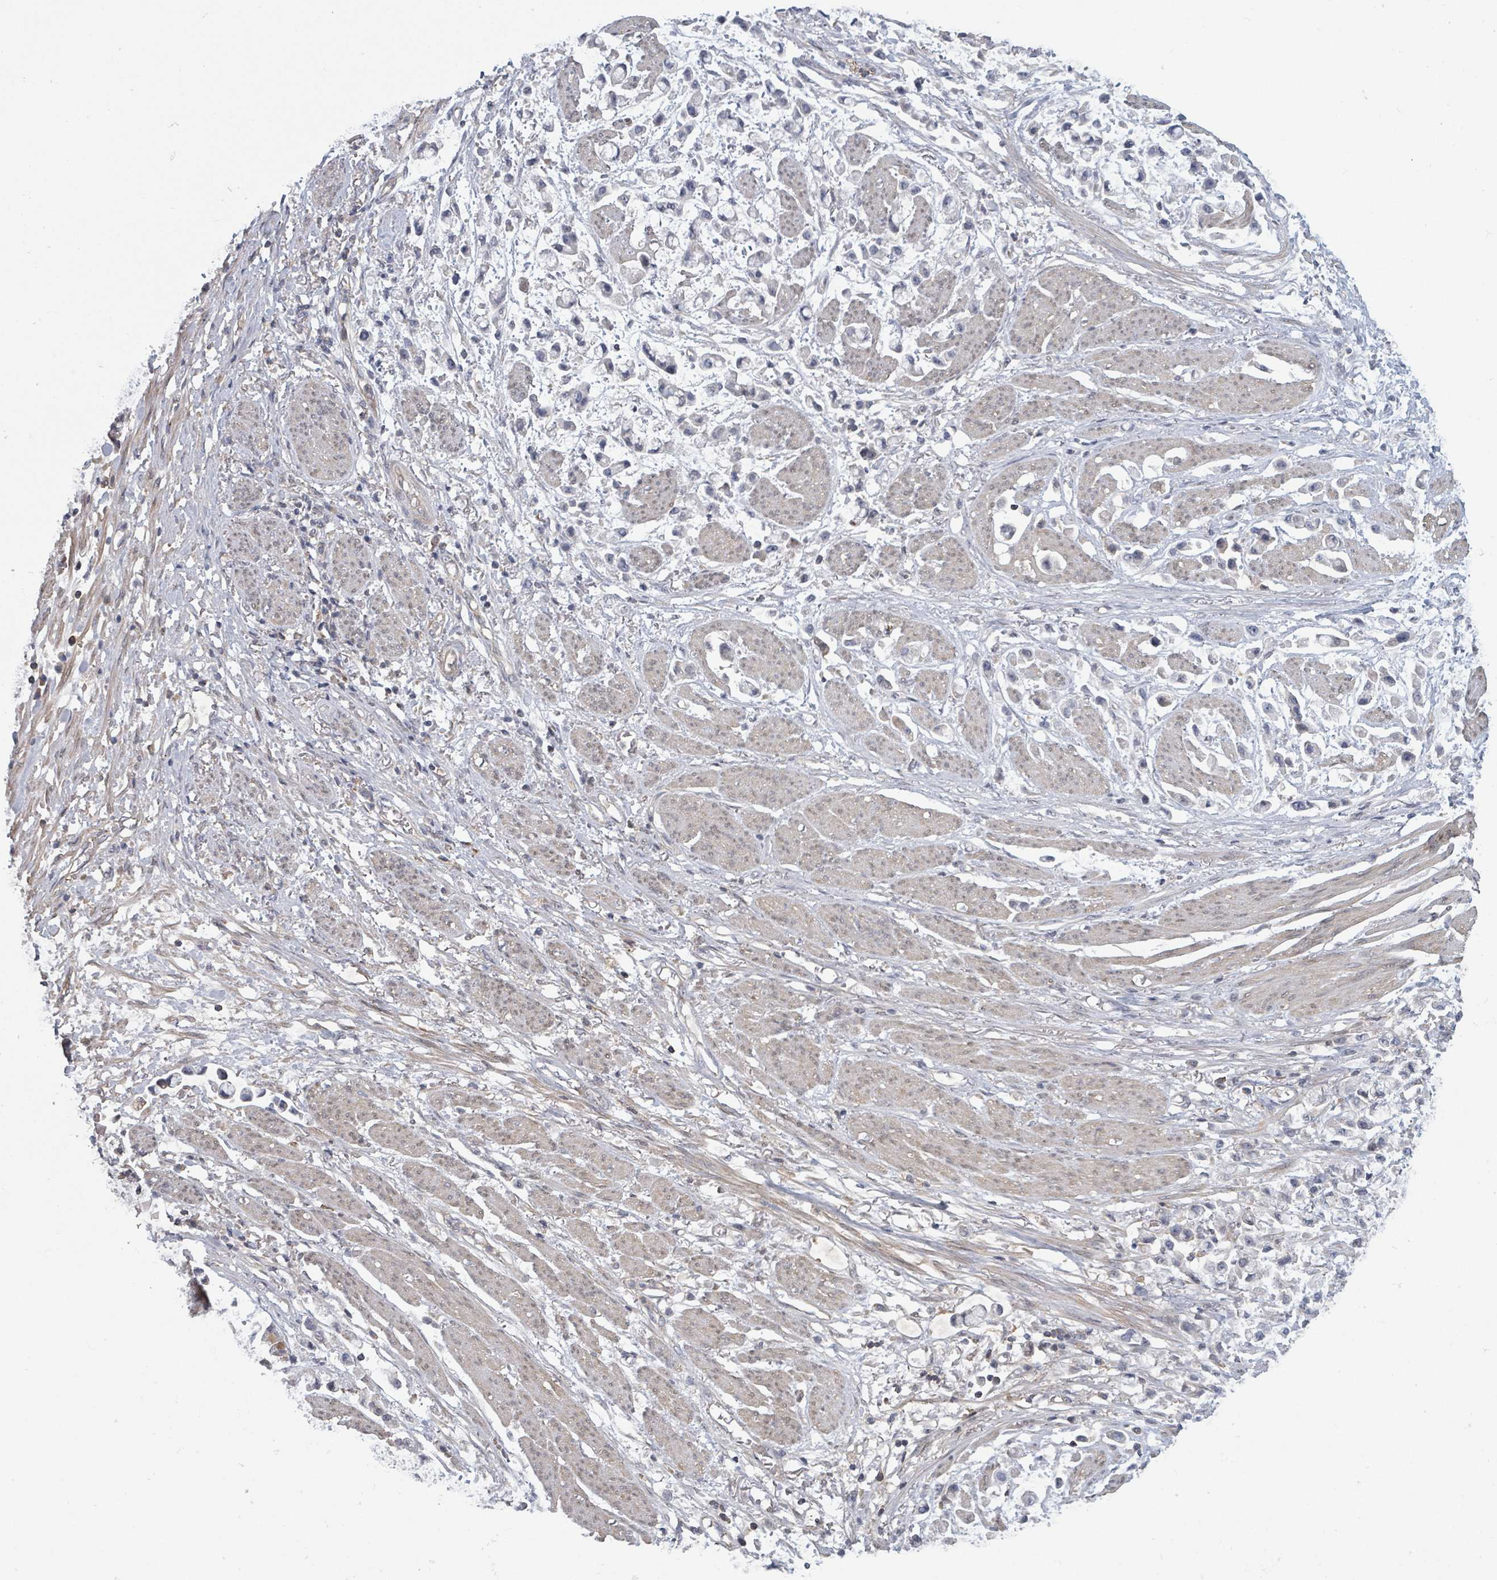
{"staining": {"intensity": "negative", "quantity": "none", "location": "none"}, "tissue": "stomach cancer", "cell_type": "Tumor cells", "image_type": "cancer", "snomed": [{"axis": "morphology", "description": "Adenocarcinoma, NOS"}, {"axis": "topography", "description": "Stomach"}], "caption": "A high-resolution image shows IHC staining of stomach cancer, which shows no significant staining in tumor cells.", "gene": "GABBR1", "patient": {"sex": "female", "age": 81}}